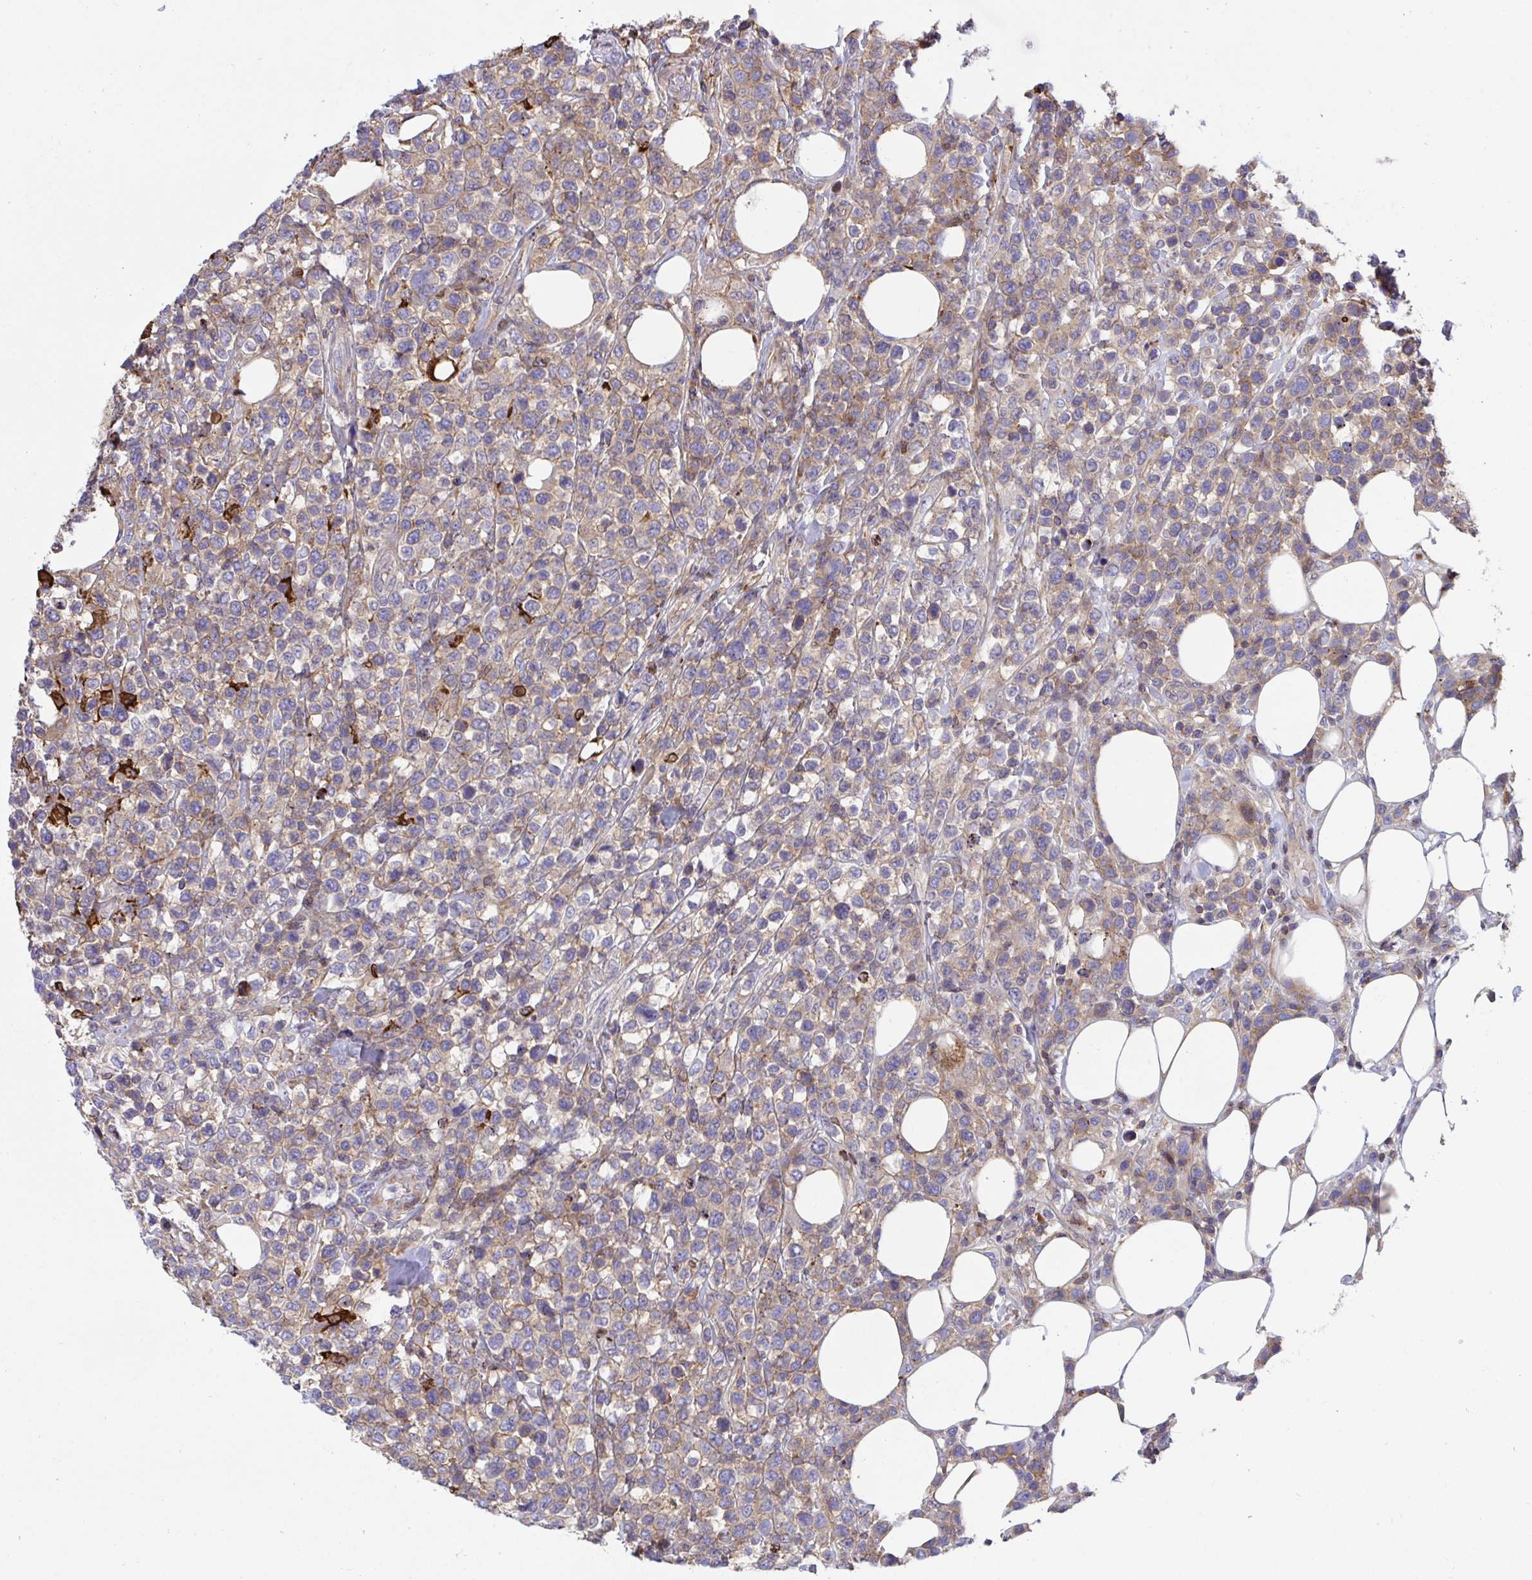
{"staining": {"intensity": "weak", "quantity": "25%-75%", "location": "cytoplasmic/membranous"}, "tissue": "lymphoma", "cell_type": "Tumor cells", "image_type": "cancer", "snomed": [{"axis": "morphology", "description": "Malignant lymphoma, non-Hodgkin's type, High grade"}, {"axis": "topography", "description": "Soft tissue"}], "caption": "Weak cytoplasmic/membranous protein expression is present in approximately 25%-75% of tumor cells in malignant lymphoma, non-Hodgkin's type (high-grade).", "gene": "PPIH", "patient": {"sex": "female", "age": 56}}